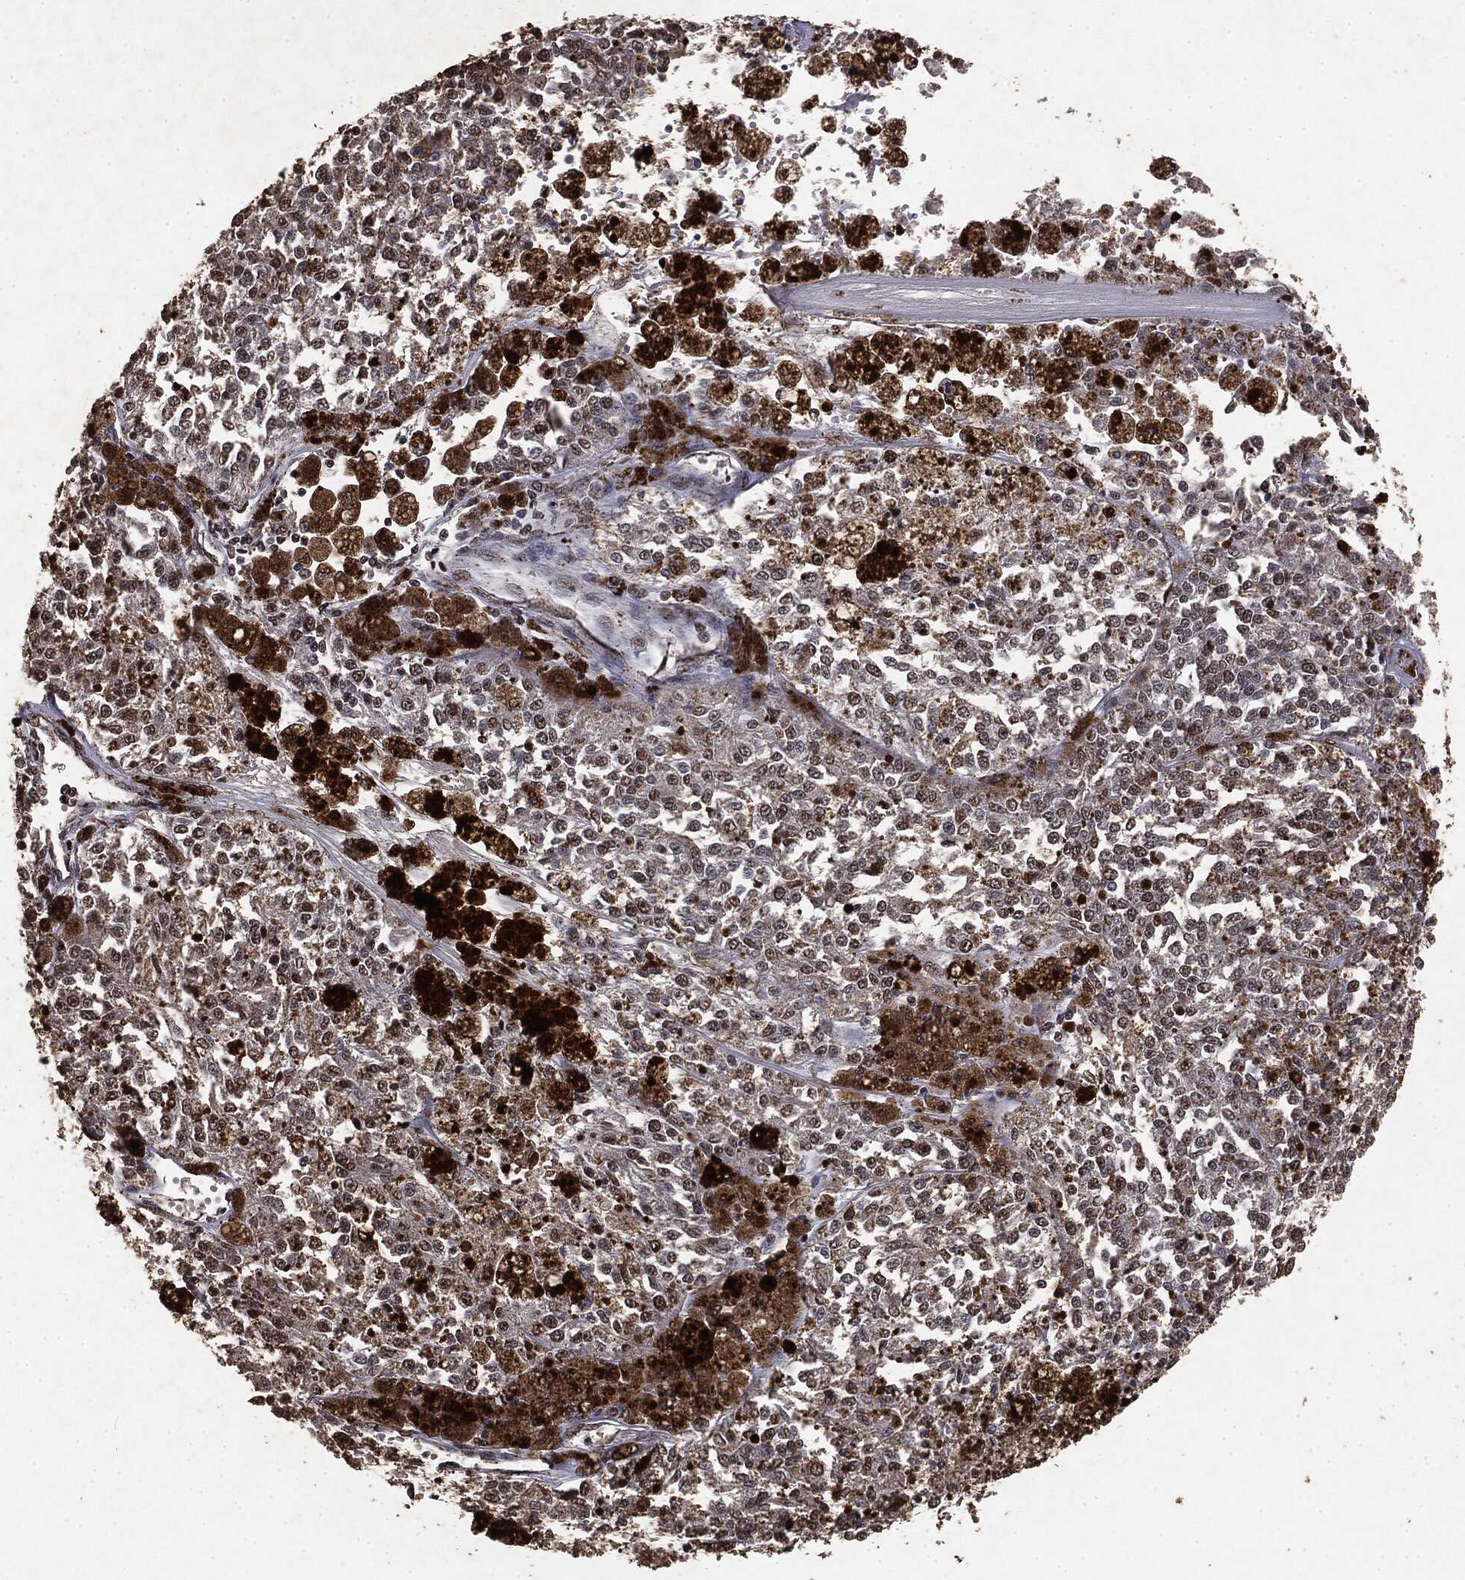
{"staining": {"intensity": "weak", "quantity": "25%-75%", "location": "nuclear"}, "tissue": "melanoma", "cell_type": "Tumor cells", "image_type": "cancer", "snomed": [{"axis": "morphology", "description": "Malignant melanoma, Metastatic site"}, {"axis": "topography", "description": "Lymph node"}], "caption": "About 25%-75% of tumor cells in melanoma demonstrate weak nuclear protein staining as visualized by brown immunohistochemical staining.", "gene": "RAD18", "patient": {"sex": "female", "age": 64}}